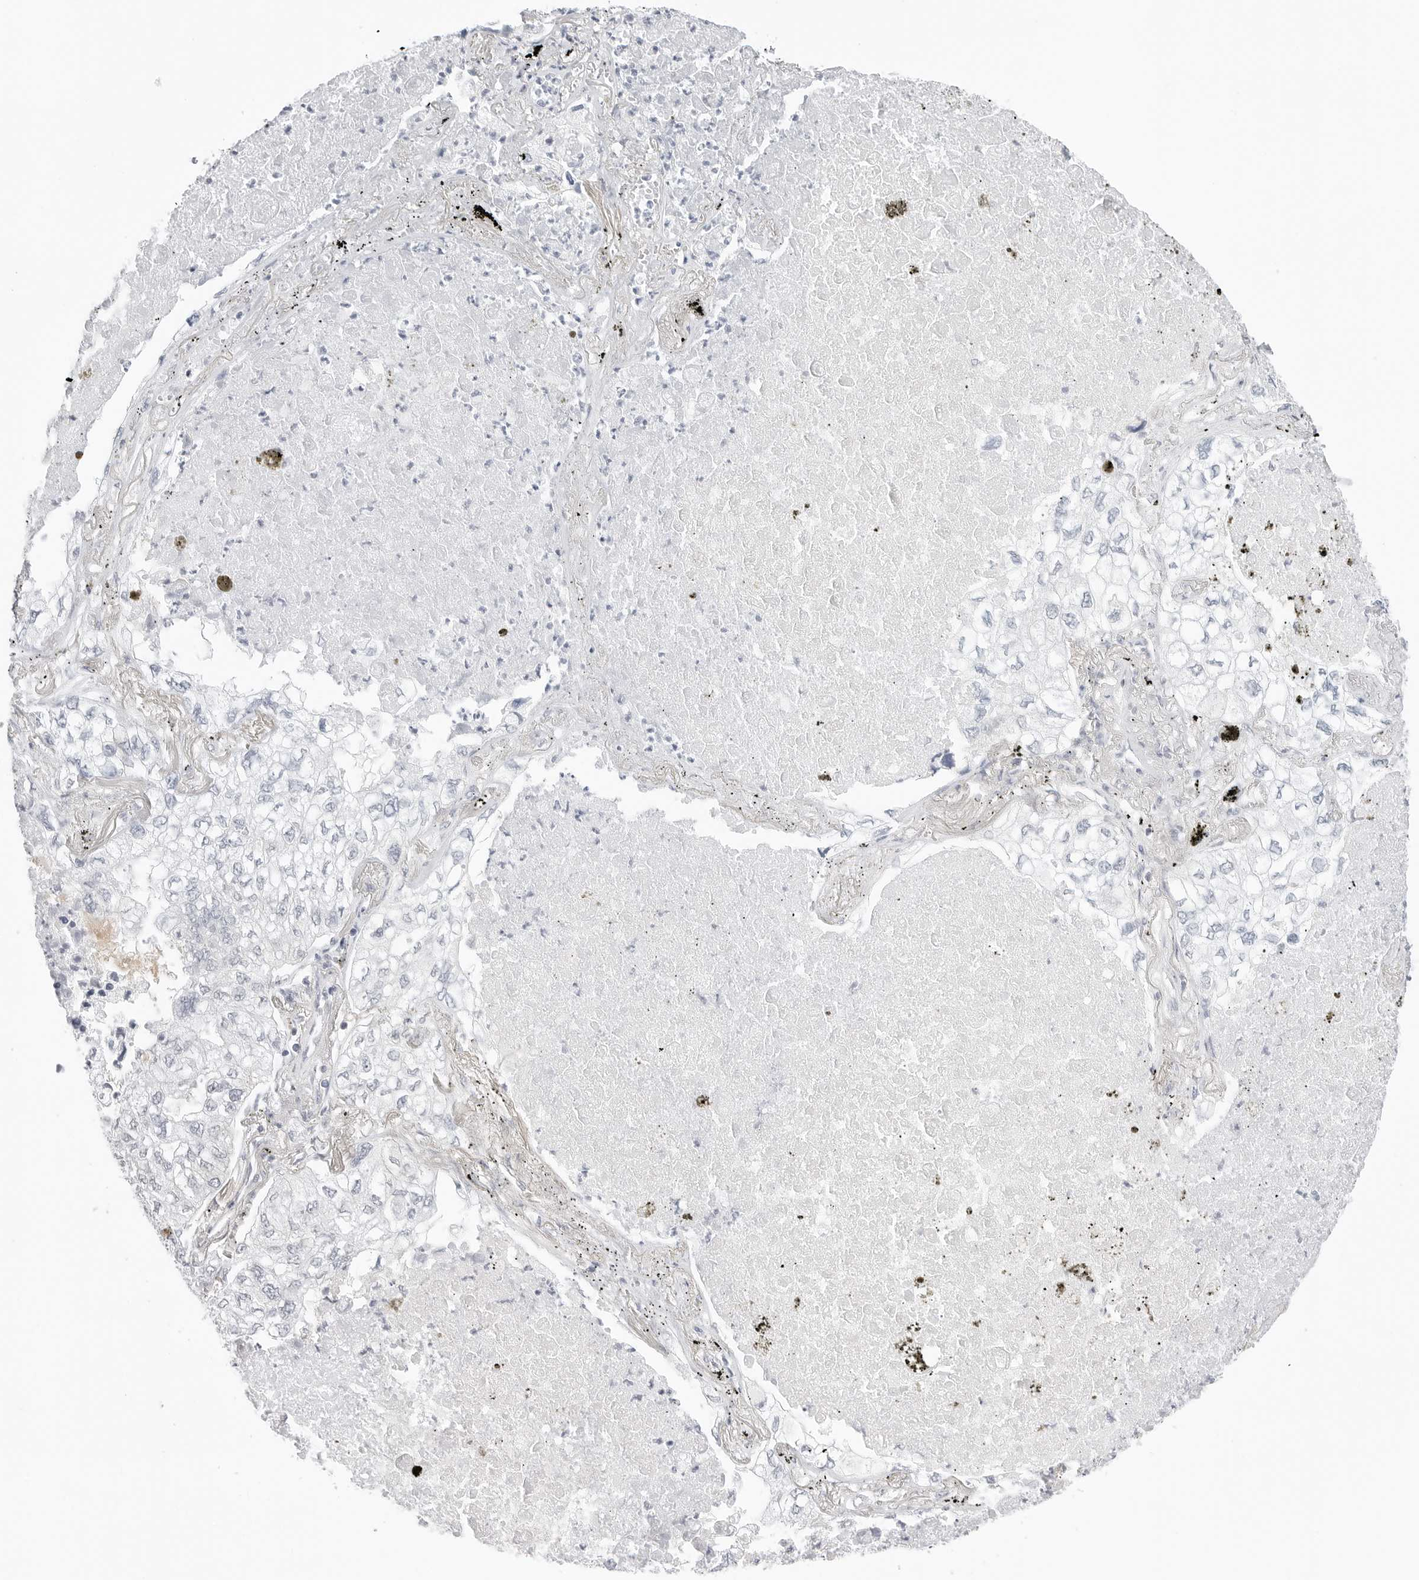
{"staining": {"intensity": "negative", "quantity": "none", "location": "none"}, "tissue": "lung cancer", "cell_type": "Tumor cells", "image_type": "cancer", "snomed": [{"axis": "morphology", "description": "Adenocarcinoma, NOS"}, {"axis": "topography", "description": "Lung"}], "caption": "Tumor cells show no significant protein staining in adenocarcinoma (lung).", "gene": "NUDC", "patient": {"sex": "male", "age": 65}}